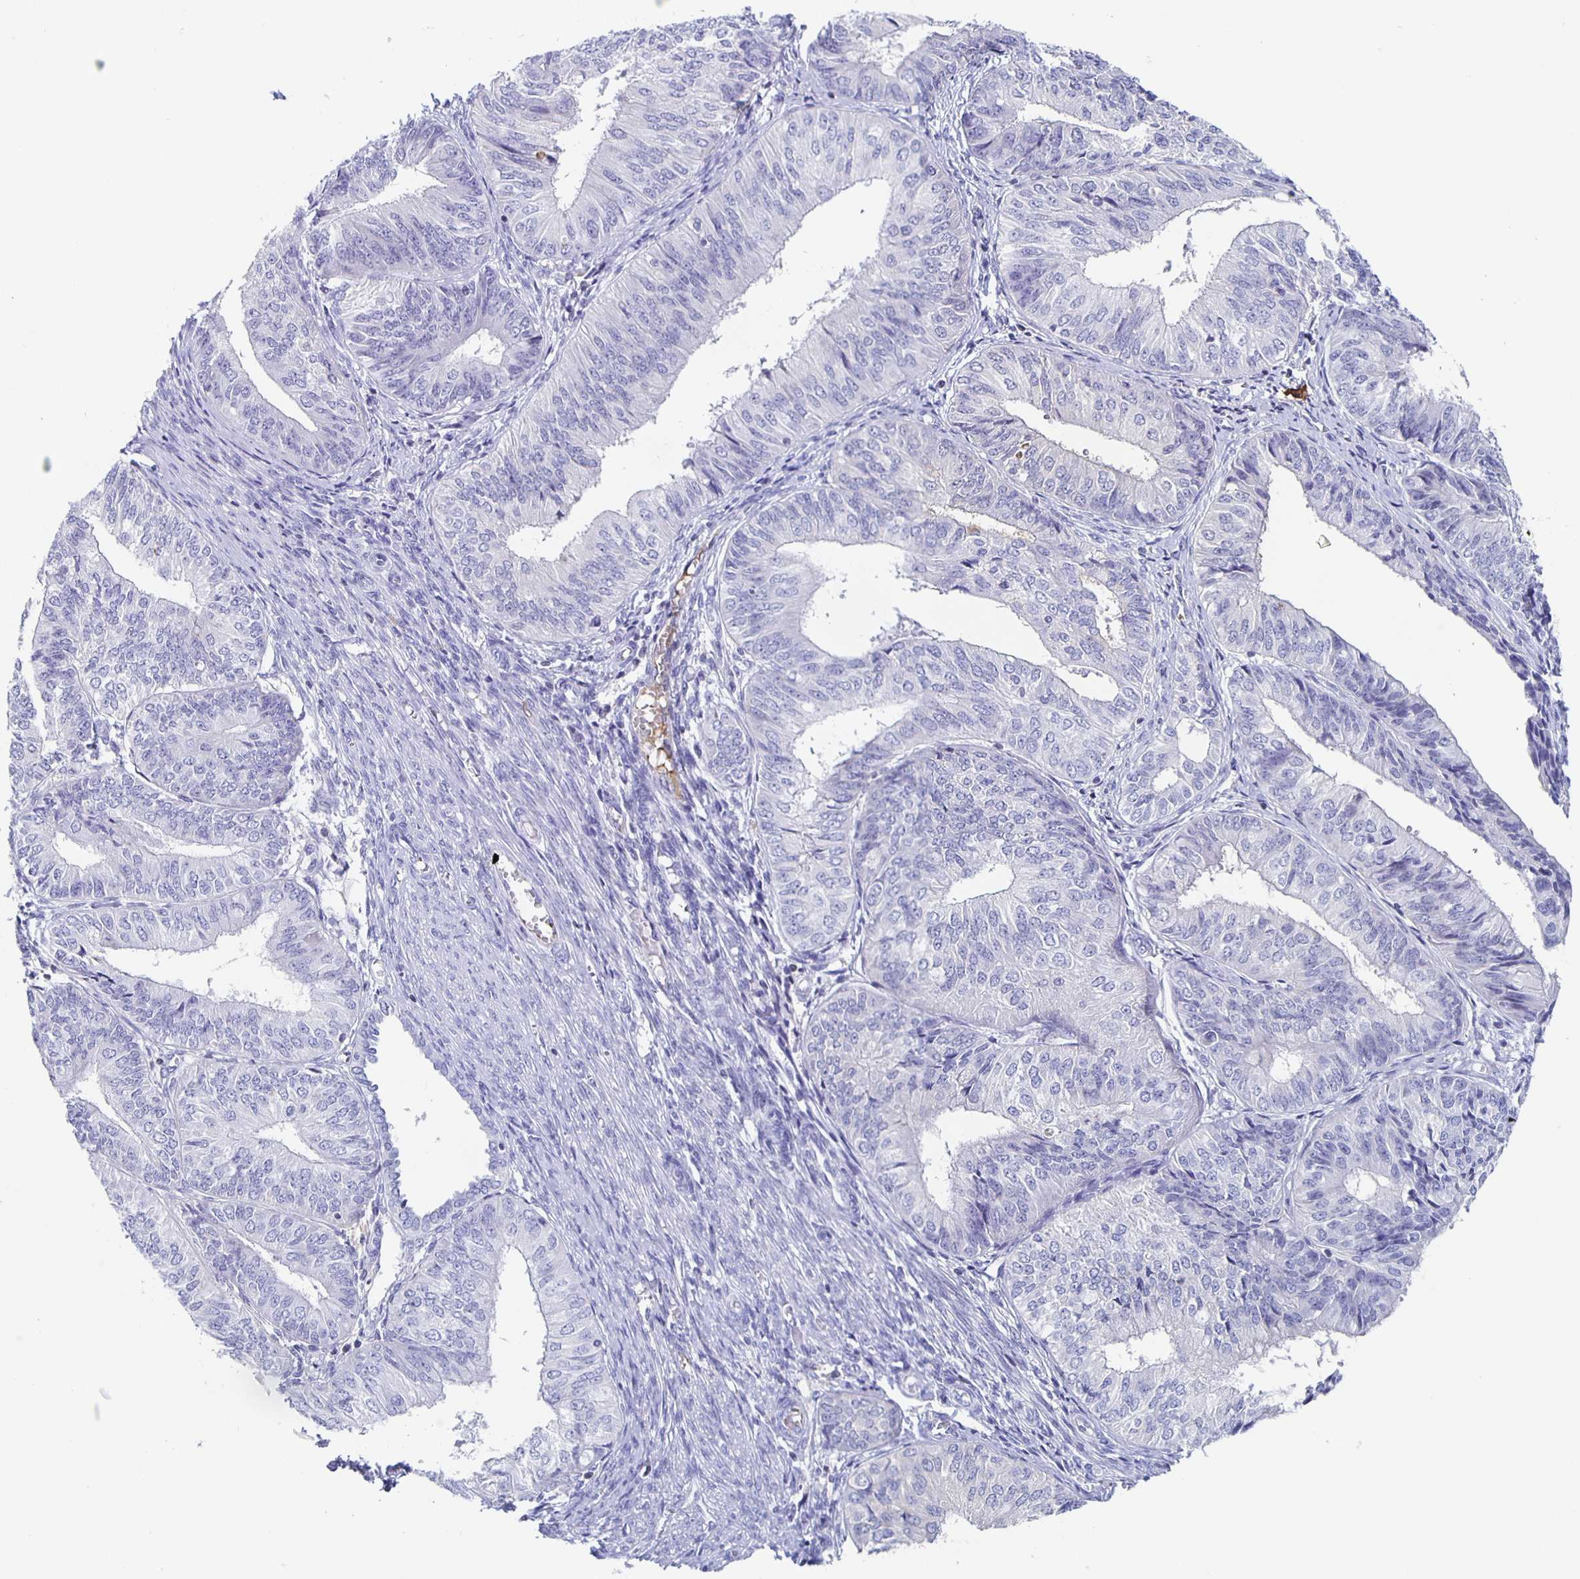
{"staining": {"intensity": "negative", "quantity": "none", "location": "none"}, "tissue": "endometrial cancer", "cell_type": "Tumor cells", "image_type": "cancer", "snomed": [{"axis": "morphology", "description": "Adenocarcinoma, NOS"}, {"axis": "topography", "description": "Endometrium"}], "caption": "The image demonstrates no significant staining in tumor cells of endometrial cancer.", "gene": "FGA", "patient": {"sex": "female", "age": 58}}